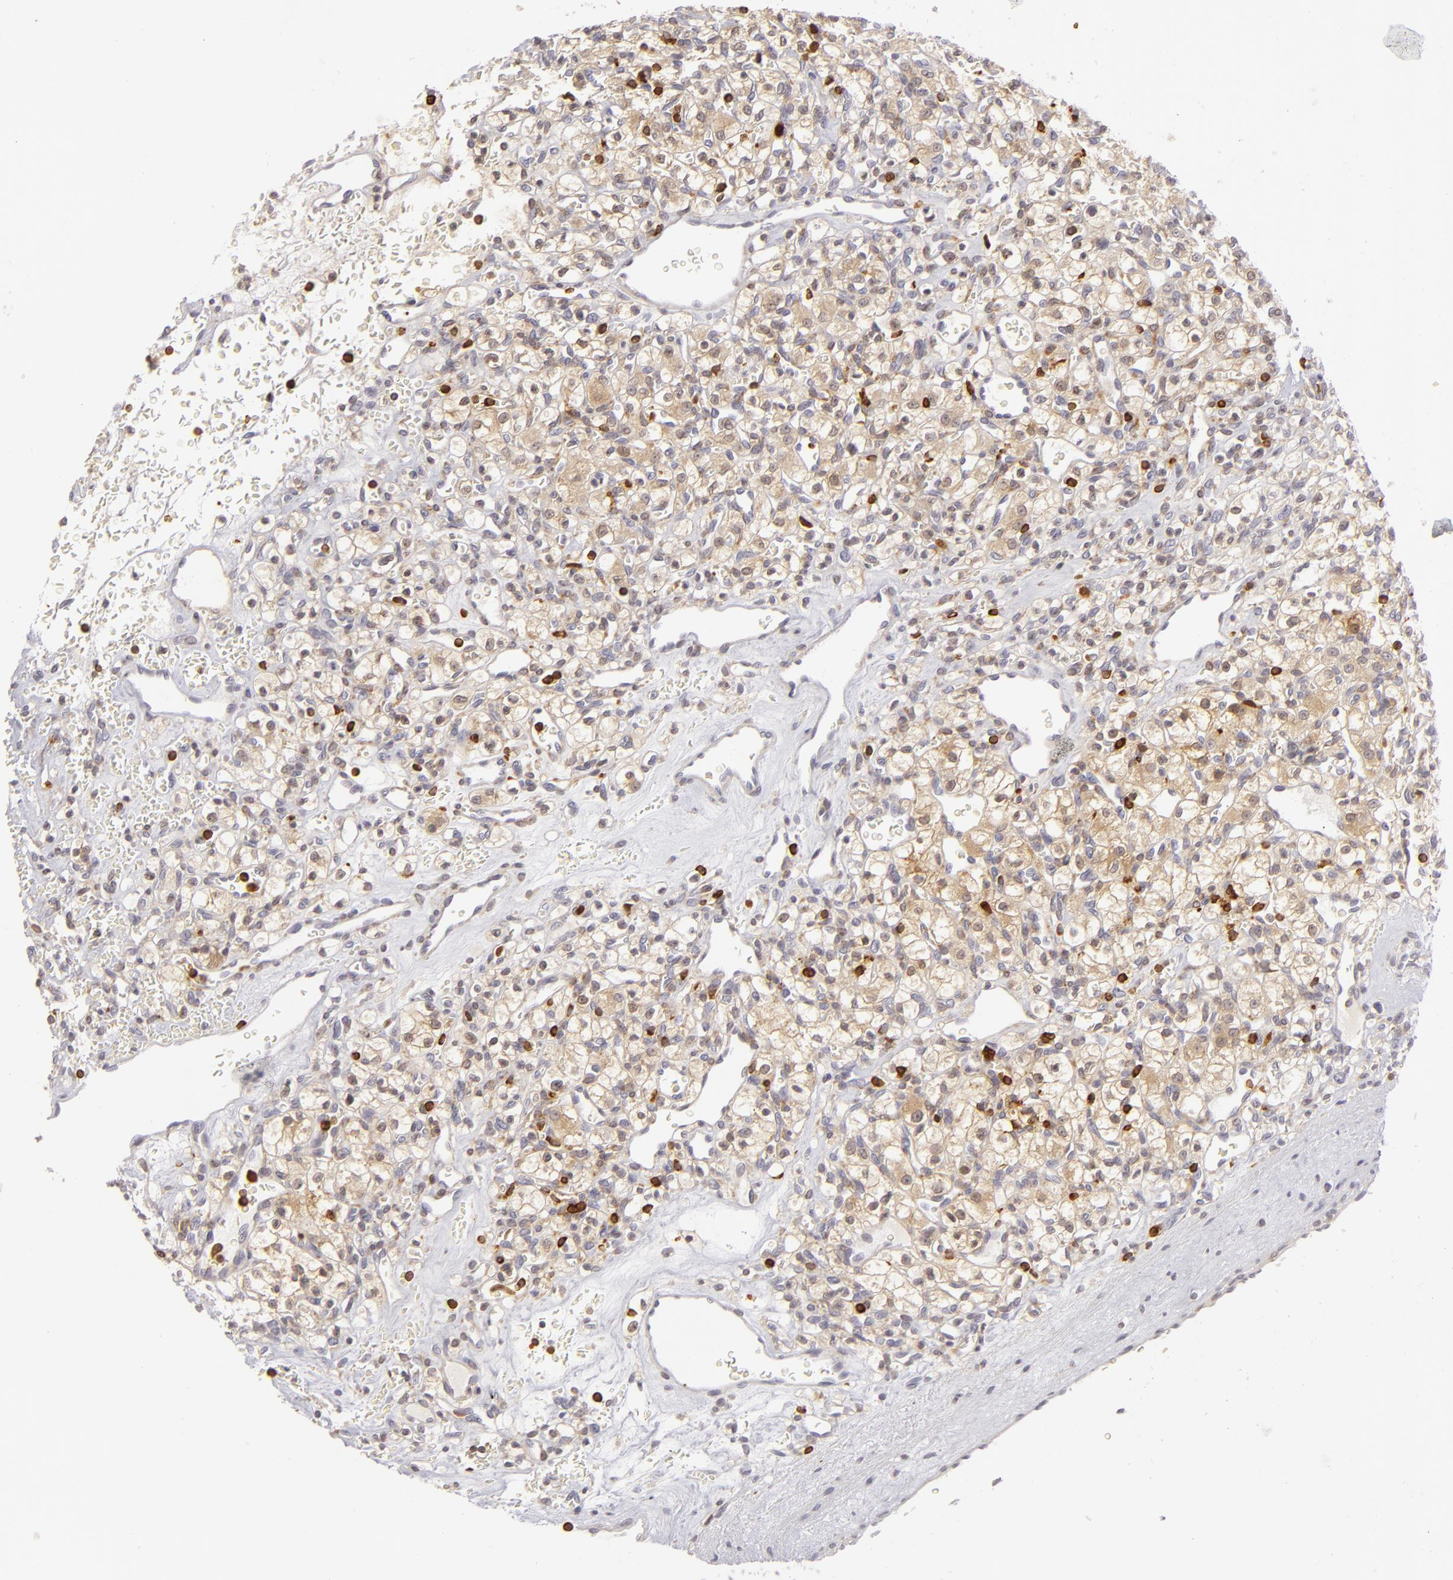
{"staining": {"intensity": "weak", "quantity": "25%-75%", "location": "cytoplasmic/membranous"}, "tissue": "renal cancer", "cell_type": "Tumor cells", "image_type": "cancer", "snomed": [{"axis": "morphology", "description": "Adenocarcinoma, NOS"}, {"axis": "topography", "description": "Kidney"}], "caption": "The histopathology image reveals a brown stain indicating the presence of a protein in the cytoplasmic/membranous of tumor cells in renal cancer (adenocarcinoma). (brown staining indicates protein expression, while blue staining denotes nuclei).", "gene": "APOBEC3G", "patient": {"sex": "female", "age": 62}}